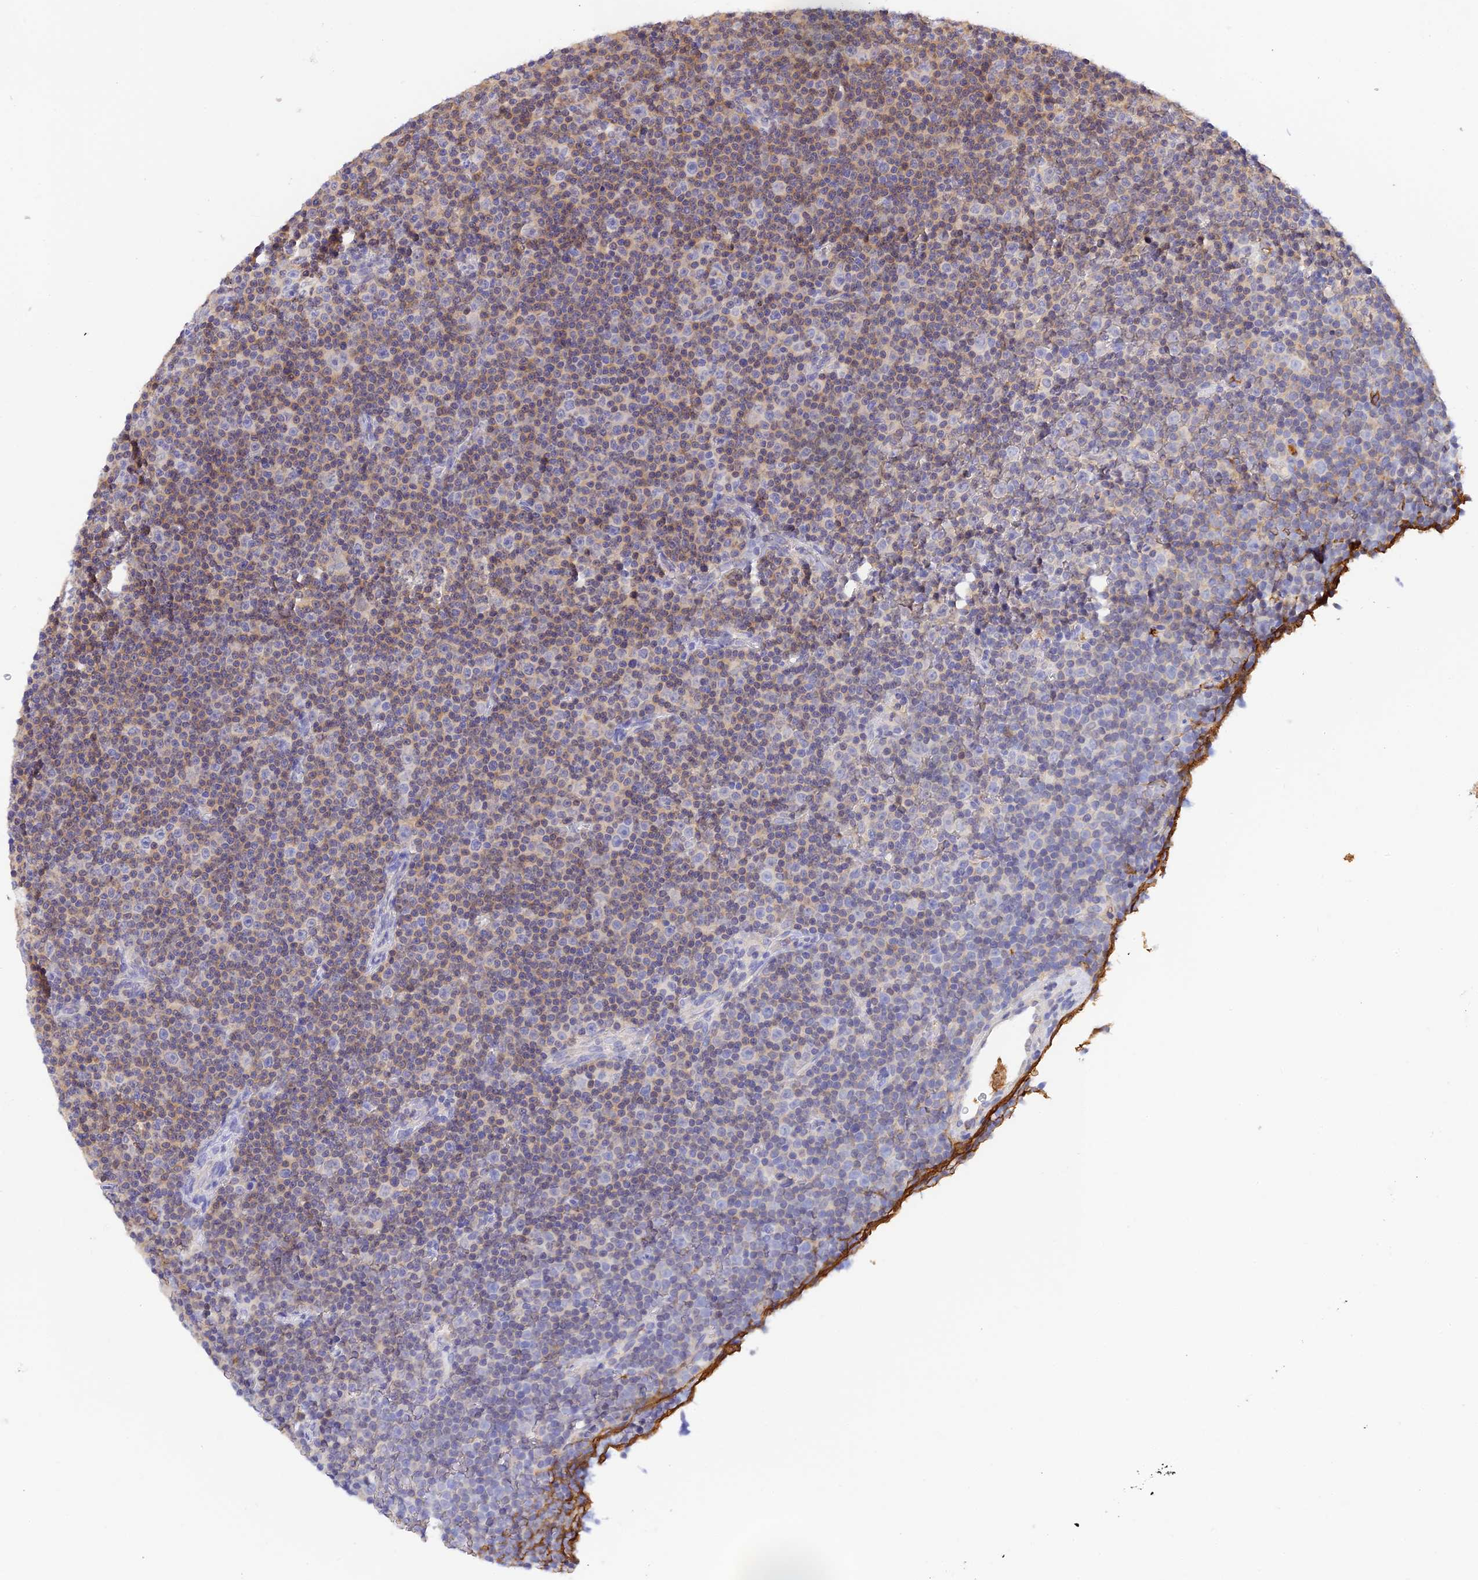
{"staining": {"intensity": "weak", "quantity": "25%-75%", "location": "cytoplasmic/membranous"}, "tissue": "lymphoma", "cell_type": "Tumor cells", "image_type": "cancer", "snomed": [{"axis": "morphology", "description": "Malignant lymphoma, non-Hodgkin's type, Low grade"}, {"axis": "topography", "description": "Lymph node"}], "caption": "Protein expression analysis of low-grade malignant lymphoma, non-Hodgkin's type shows weak cytoplasmic/membranous expression in about 25%-75% of tumor cells.", "gene": "HDHD2", "patient": {"sex": "female", "age": 67}}